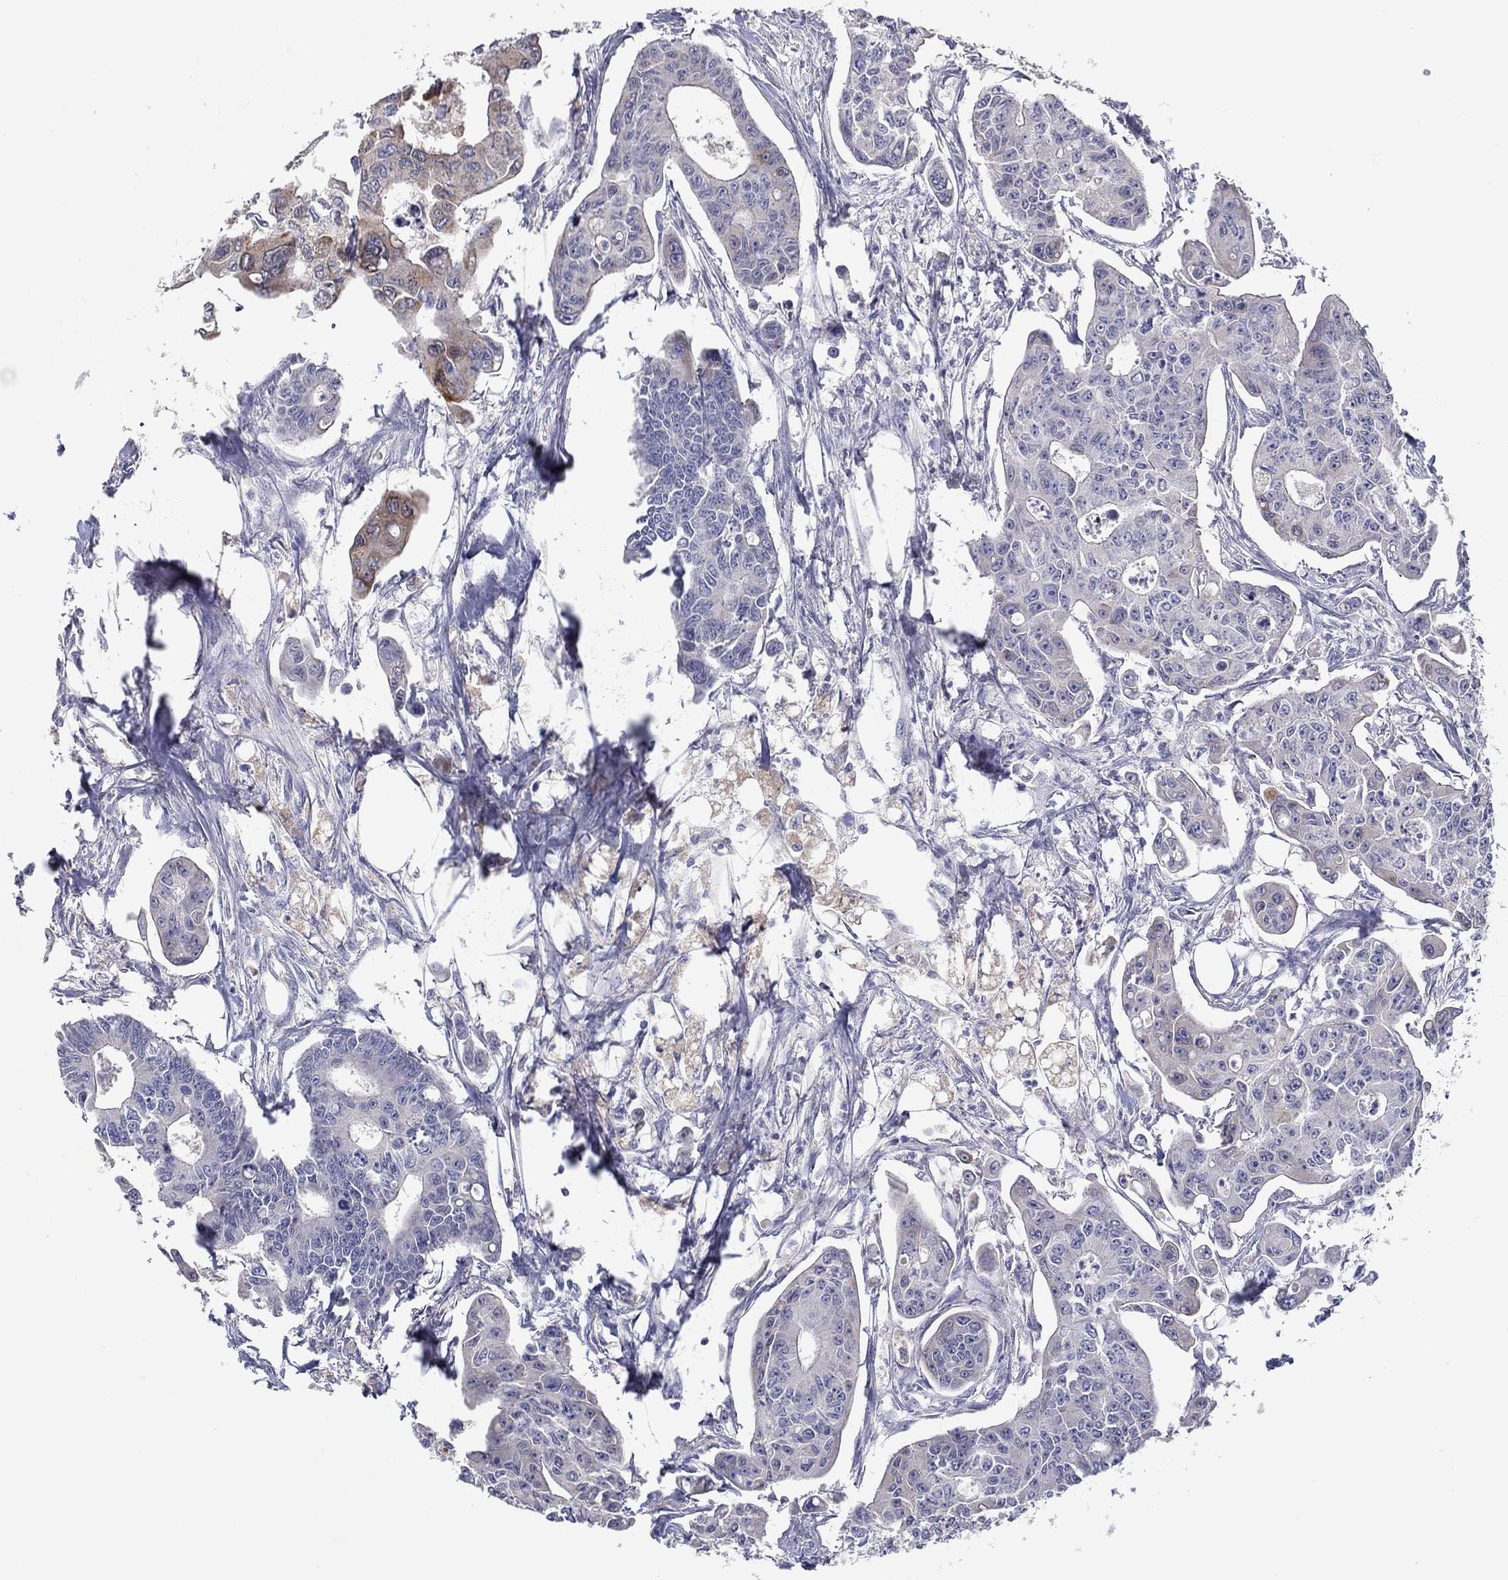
{"staining": {"intensity": "negative", "quantity": "none", "location": "none"}, "tissue": "colorectal cancer", "cell_type": "Tumor cells", "image_type": "cancer", "snomed": [{"axis": "morphology", "description": "Adenocarcinoma, NOS"}, {"axis": "topography", "description": "Colon"}], "caption": "Colorectal cancer was stained to show a protein in brown. There is no significant staining in tumor cells. Brightfield microscopy of immunohistochemistry (IHC) stained with DAB (3,3'-diaminobenzidine) (brown) and hematoxylin (blue), captured at high magnification.", "gene": "ERMP1", "patient": {"sex": "male", "age": 70}}